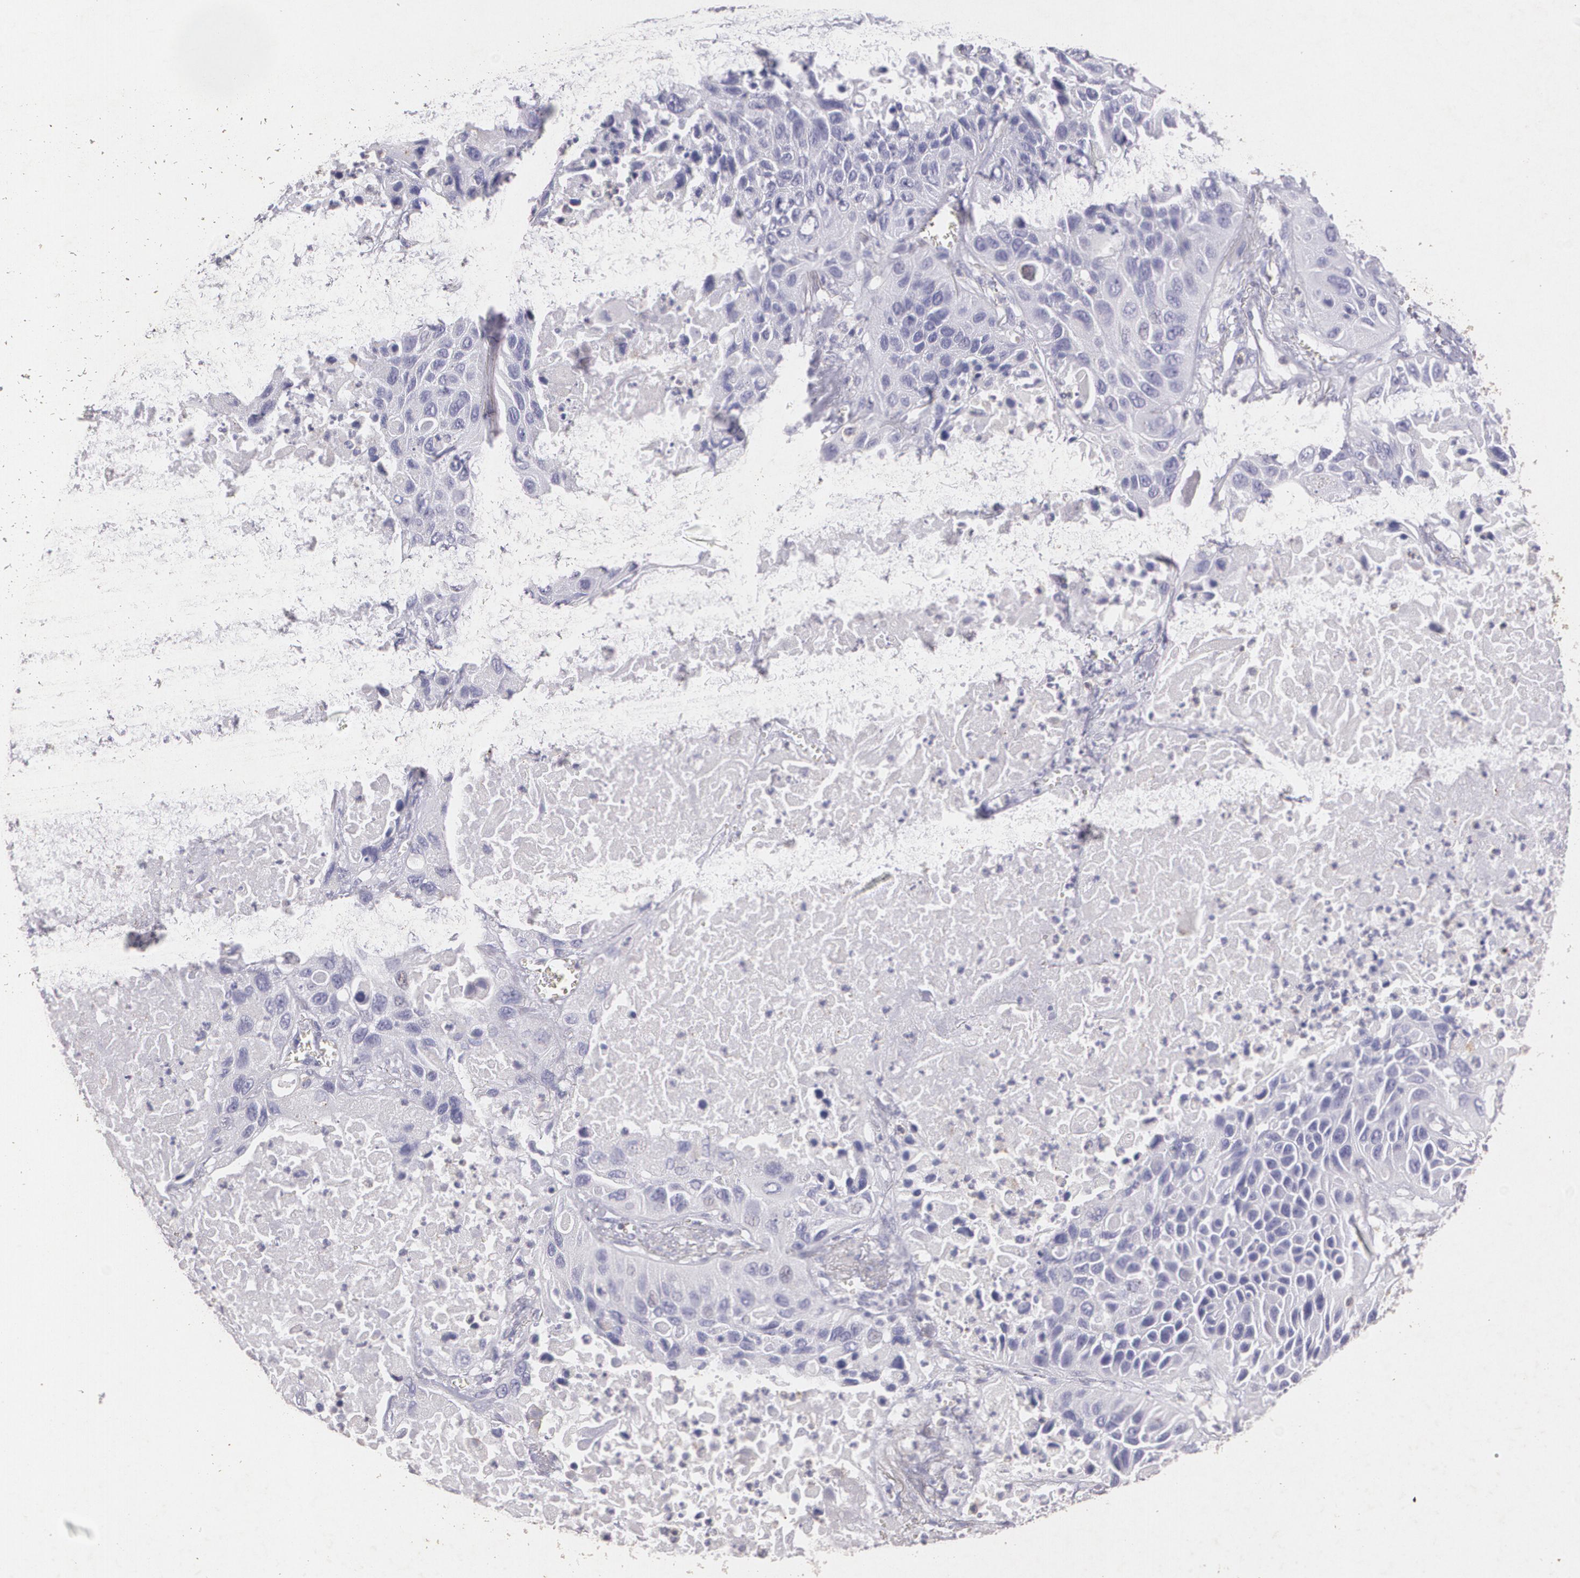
{"staining": {"intensity": "negative", "quantity": "none", "location": "none"}, "tissue": "lung cancer", "cell_type": "Tumor cells", "image_type": "cancer", "snomed": [{"axis": "morphology", "description": "Squamous cell carcinoma, NOS"}, {"axis": "topography", "description": "Lung"}], "caption": "The histopathology image demonstrates no staining of tumor cells in lung cancer.", "gene": "TGFBR1", "patient": {"sex": "female", "age": 76}}